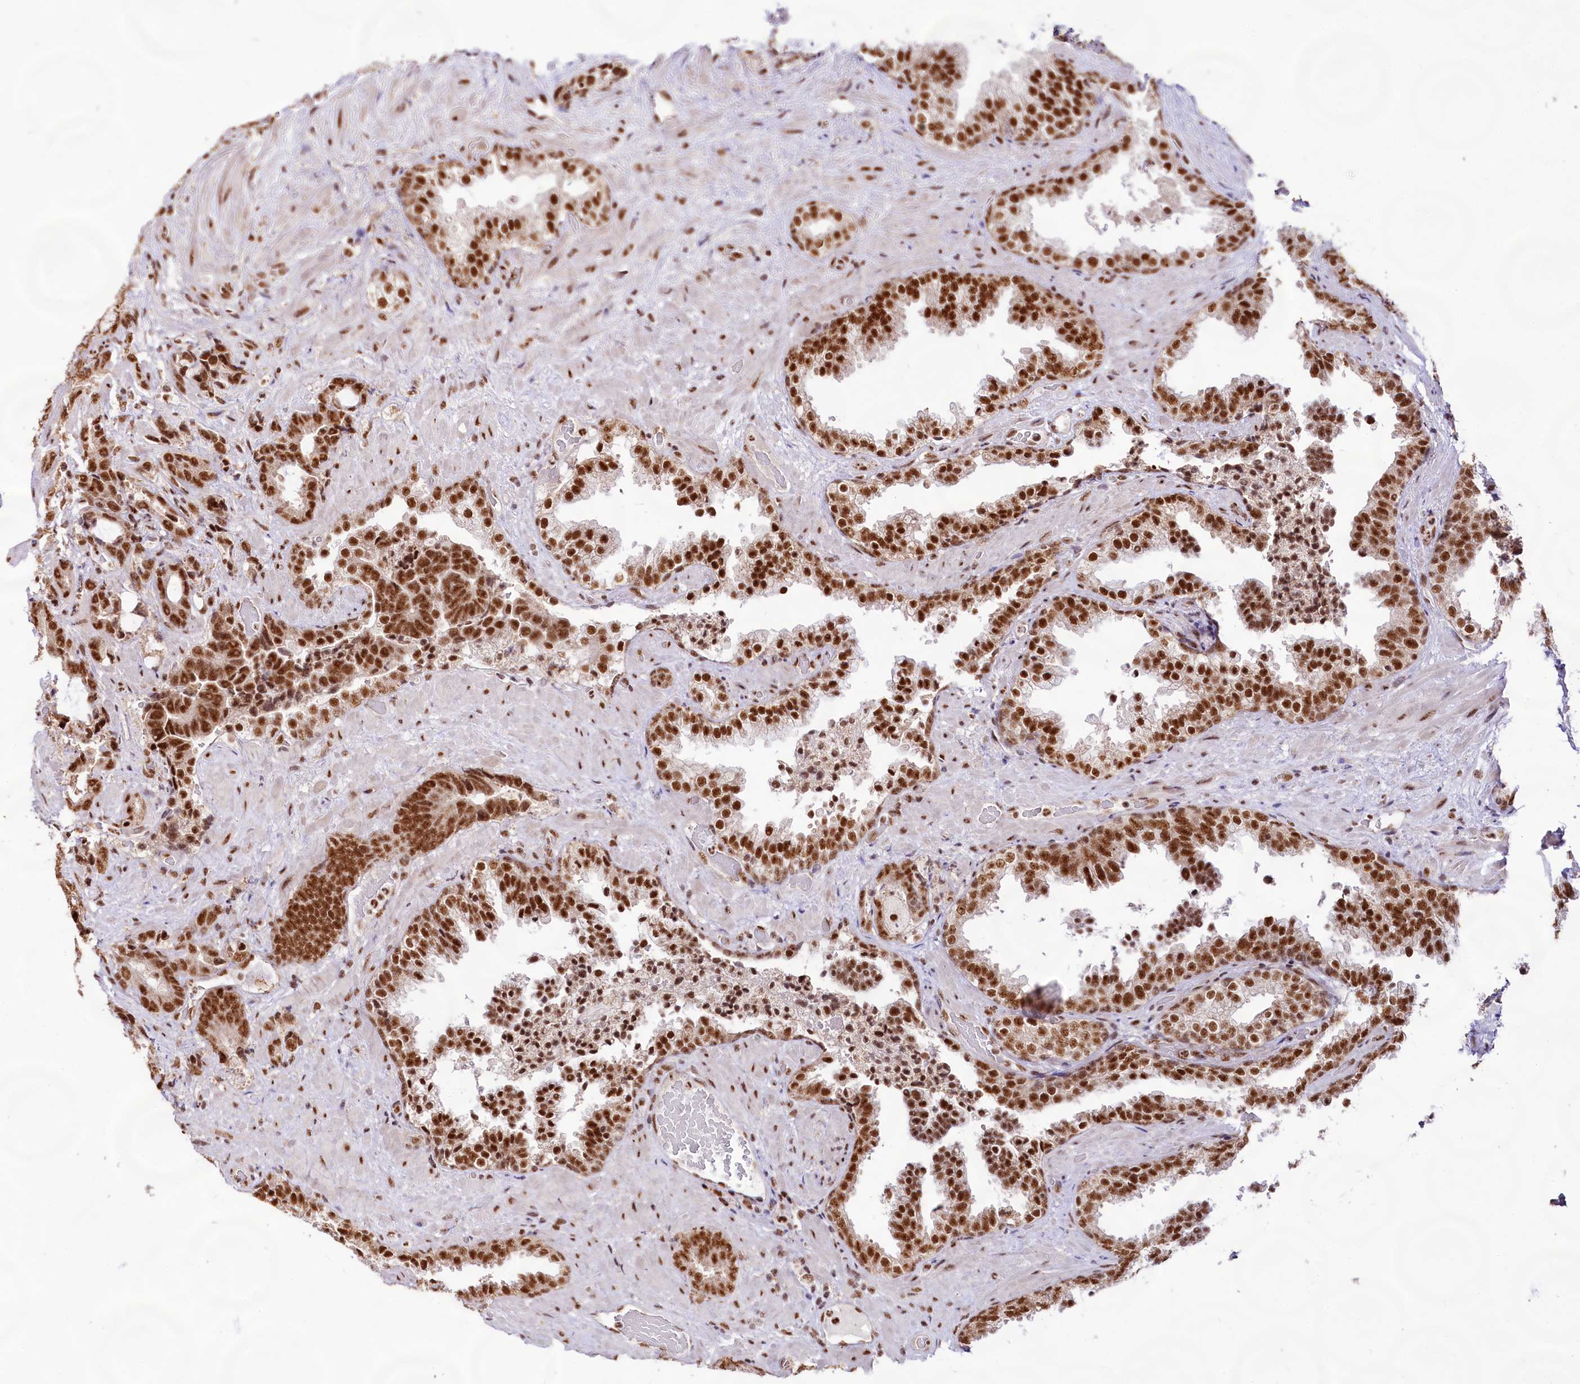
{"staining": {"intensity": "strong", "quantity": ">75%", "location": "nuclear"}, "tissue": "prostate cancer", "cell_type": "Tumor cells", "image_type": "cancer", "snomed": [{"axis": "morphology", "description": "Adenocarcinoma, High grade"}, {"axis": "topography", "description": "Prostate and seminal vesicle, NOS"}], "caption": "Prostate cancer stained with immunohistochemistry (IHC) exhibits strong nuclear staining in approximately >75% of tumor cells.", "gene": "HIRA", "patient": {"sex": "male", "age": 67}}